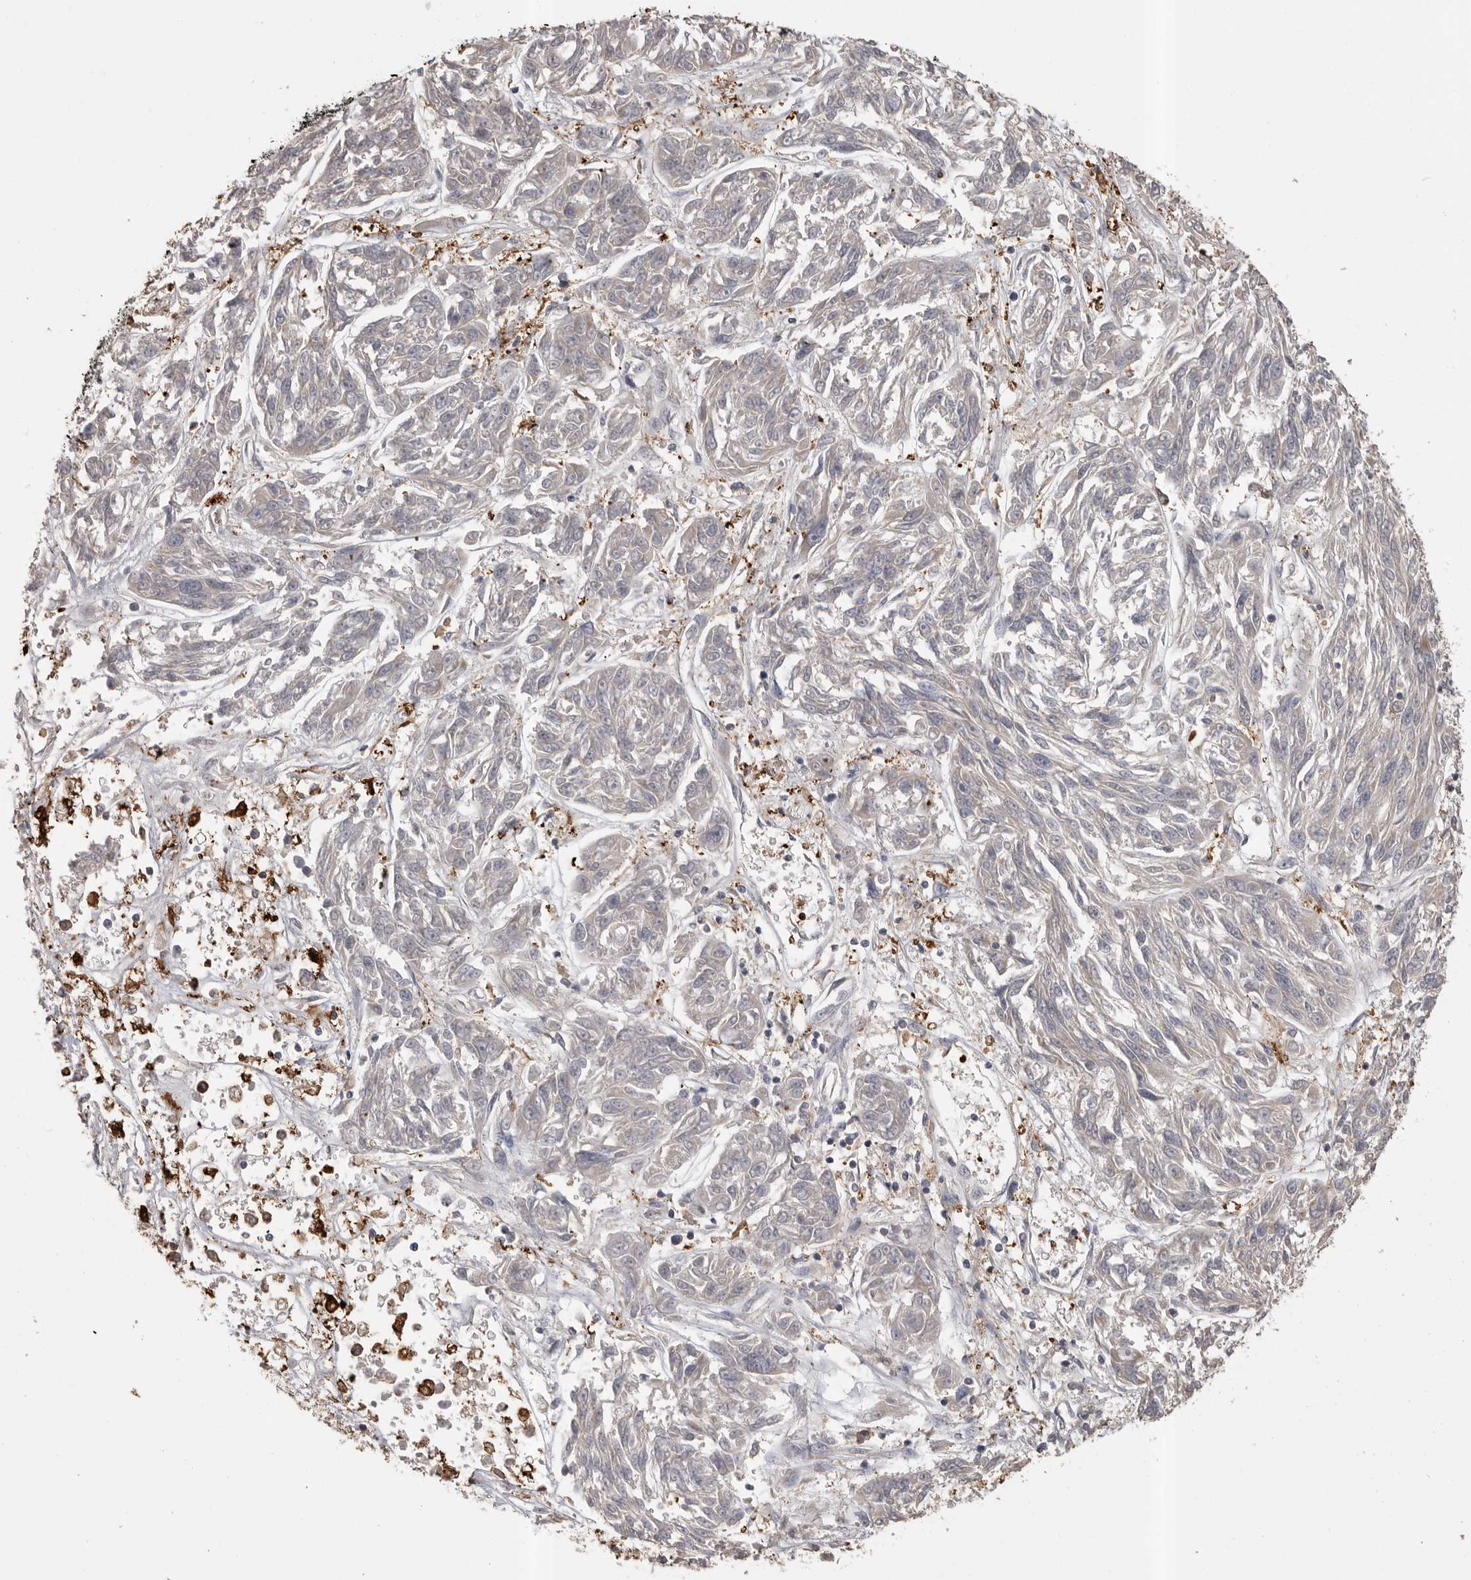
{"staining": {"intensity": "negative", "quantity": "none", "location": "none"}, "tissue": "melanoma", "cell_type": "Tumor cells", "image_type": "cancer", "snomed": [{"axis": "morphology", "description": "Malignant melanoma, NOS"}, {"axis": "topography", "description": "Skin"}], "caption": "Human melanoma stained for a protein using immunohistochemistry displays no positivity in tumor cells.", "gene": "CMTM6", "patient": {"sex": "male", "age": 53}}